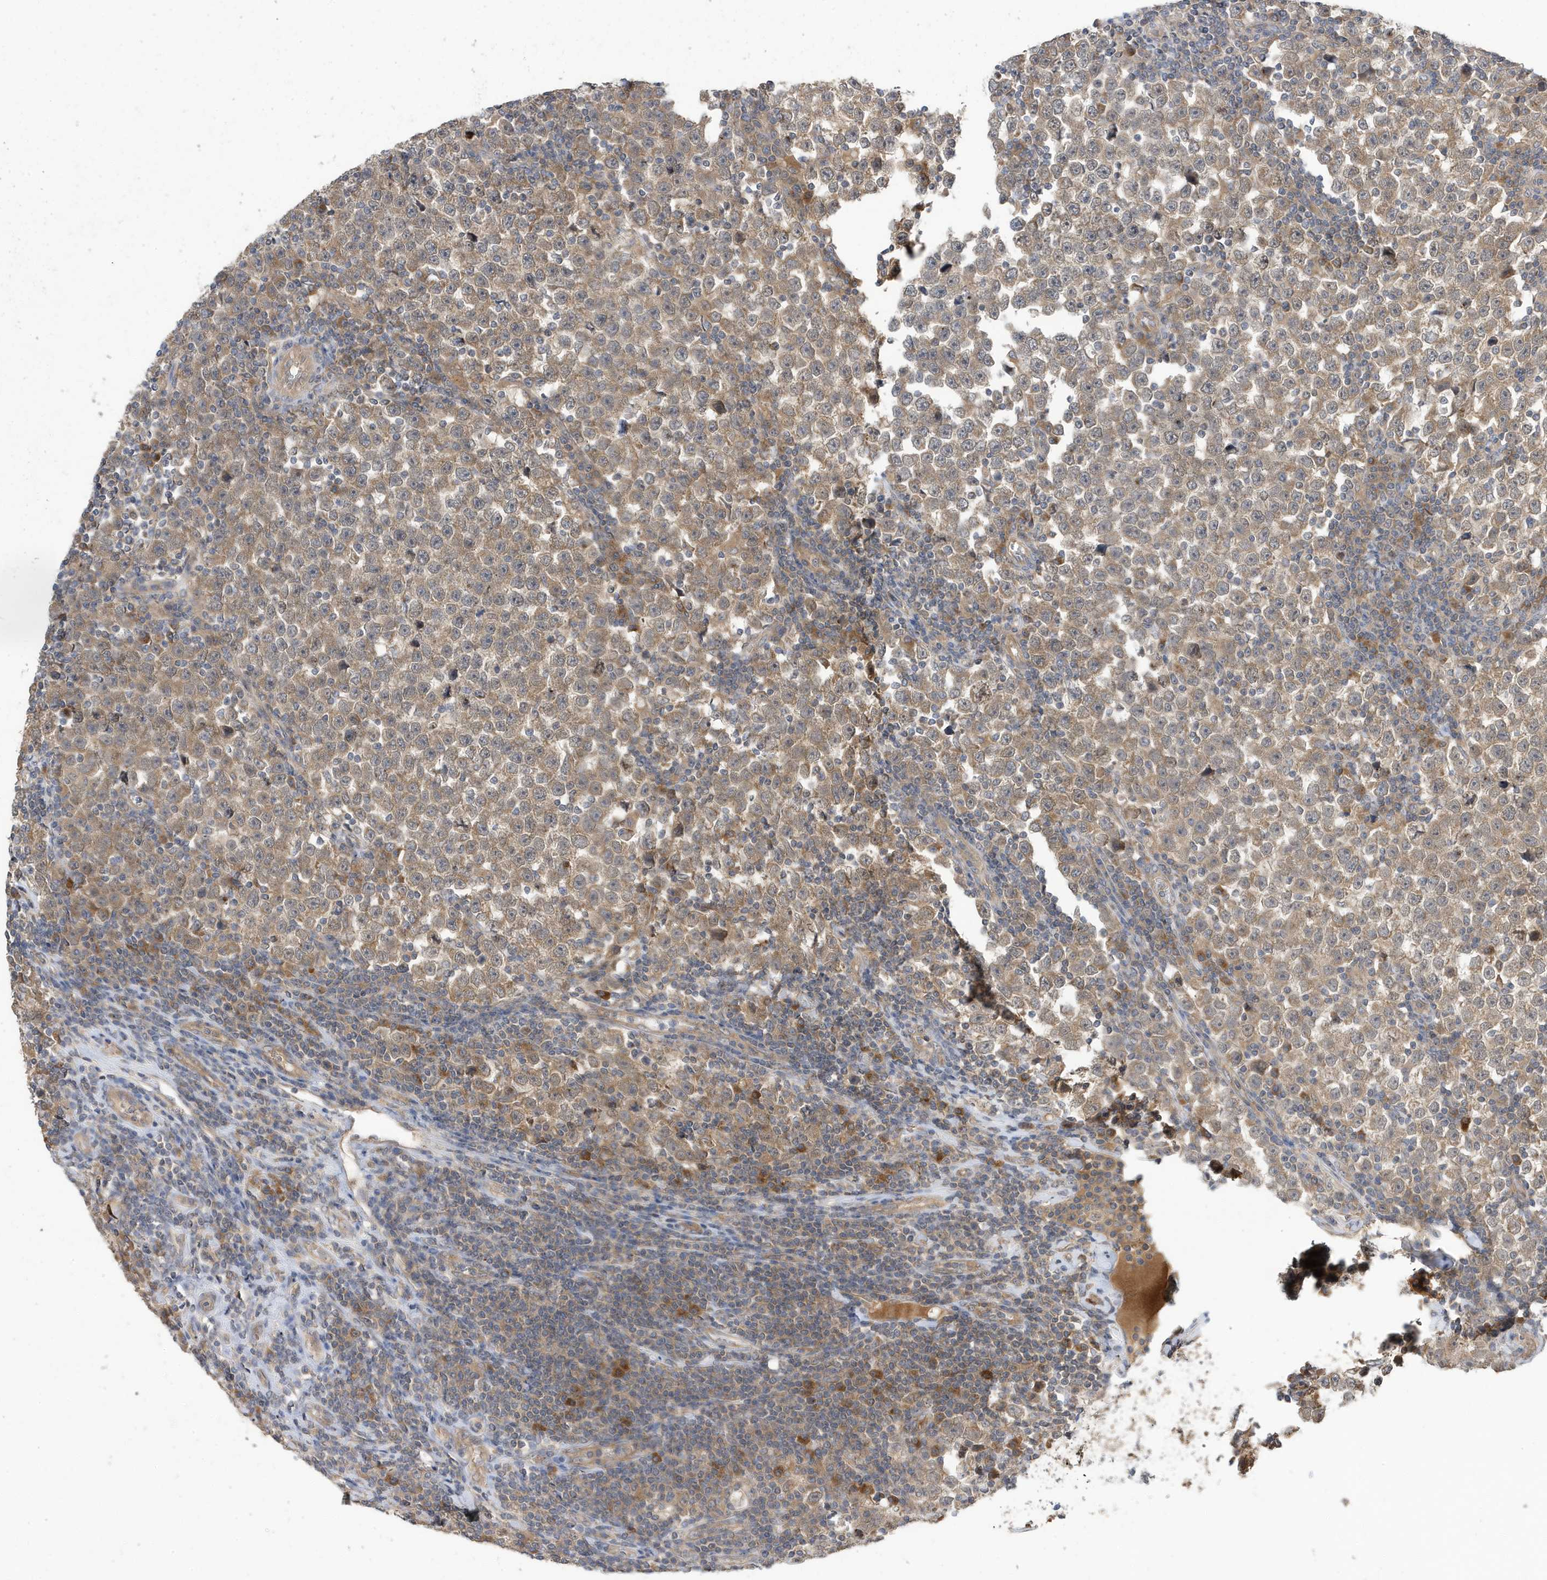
{"staining": {"intensity": "weak", "quantity": ">75%", "location": "cytoplasmic/membranous"}, "tissue": "testis cancer", "cell_type": "Tumor cells", "image_type": "cancer", "snomed": [{"axis": "morphology", "description": "Normal tissue, NOS"}, {"axis": "morphology", "description": "Seminoma, NOS"}, {"axis": "topography", "description": "Testis"}], "caption": "IHC staining of testis cancer, which exhibits low levels of weak cytoplasmic/membranous expression in about >75% of tumor cells indicating weak cytoplasmic/membranous protein staining. The staining was performed using DAB (3,3'-diaminobenzidine) (brown) for protein detection and nuclei were counterstained in hematoxylin (blue).", "gene": "LAPTM4A", "patient": {"sex": "male", "age": 43}}